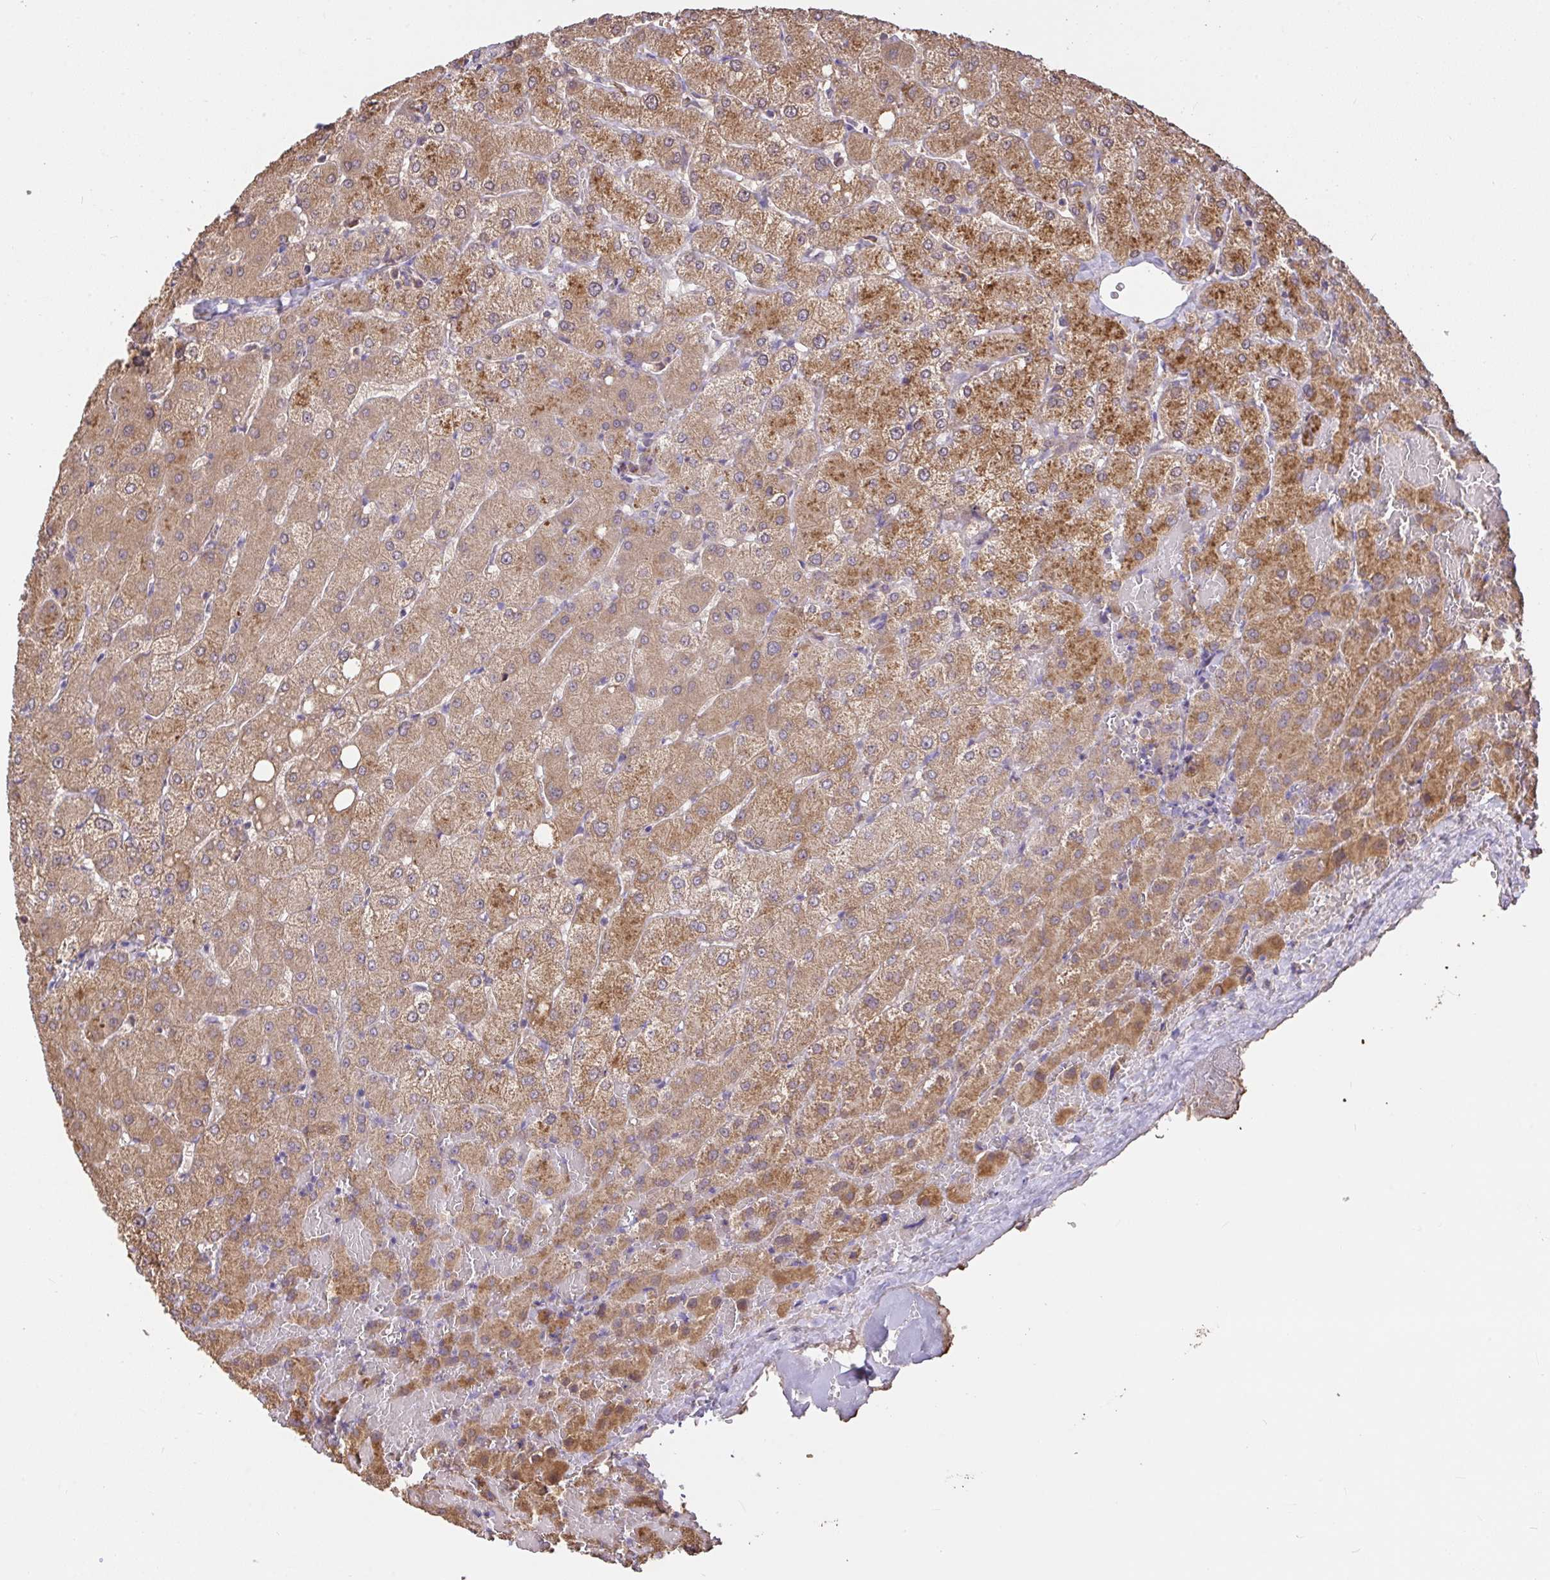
{"staining": {"intensity": "negative", "quantity": "none", "location": "none"}, "tissue": "liver", "cell_type": "Cholangiocytes", "image_type": "normal", "snomed": [{"axis": "morphology", "description": "Normal tissue, NOS"}, {"axis": "topography", "description": "Liver"}], "caption": "The immunohistochemistry (IHC) micrograph has no significant staining in cholangiocytes of liver. Brightfield microscopy of immunohistochemistry (IHC) stained with DAB (3,3'-diaminobenzidine) (brown) and hematoxylin (blue), captured at high magnification.", "gene": "FCER1A", "patient": {"sex": "female", "age": 54}}